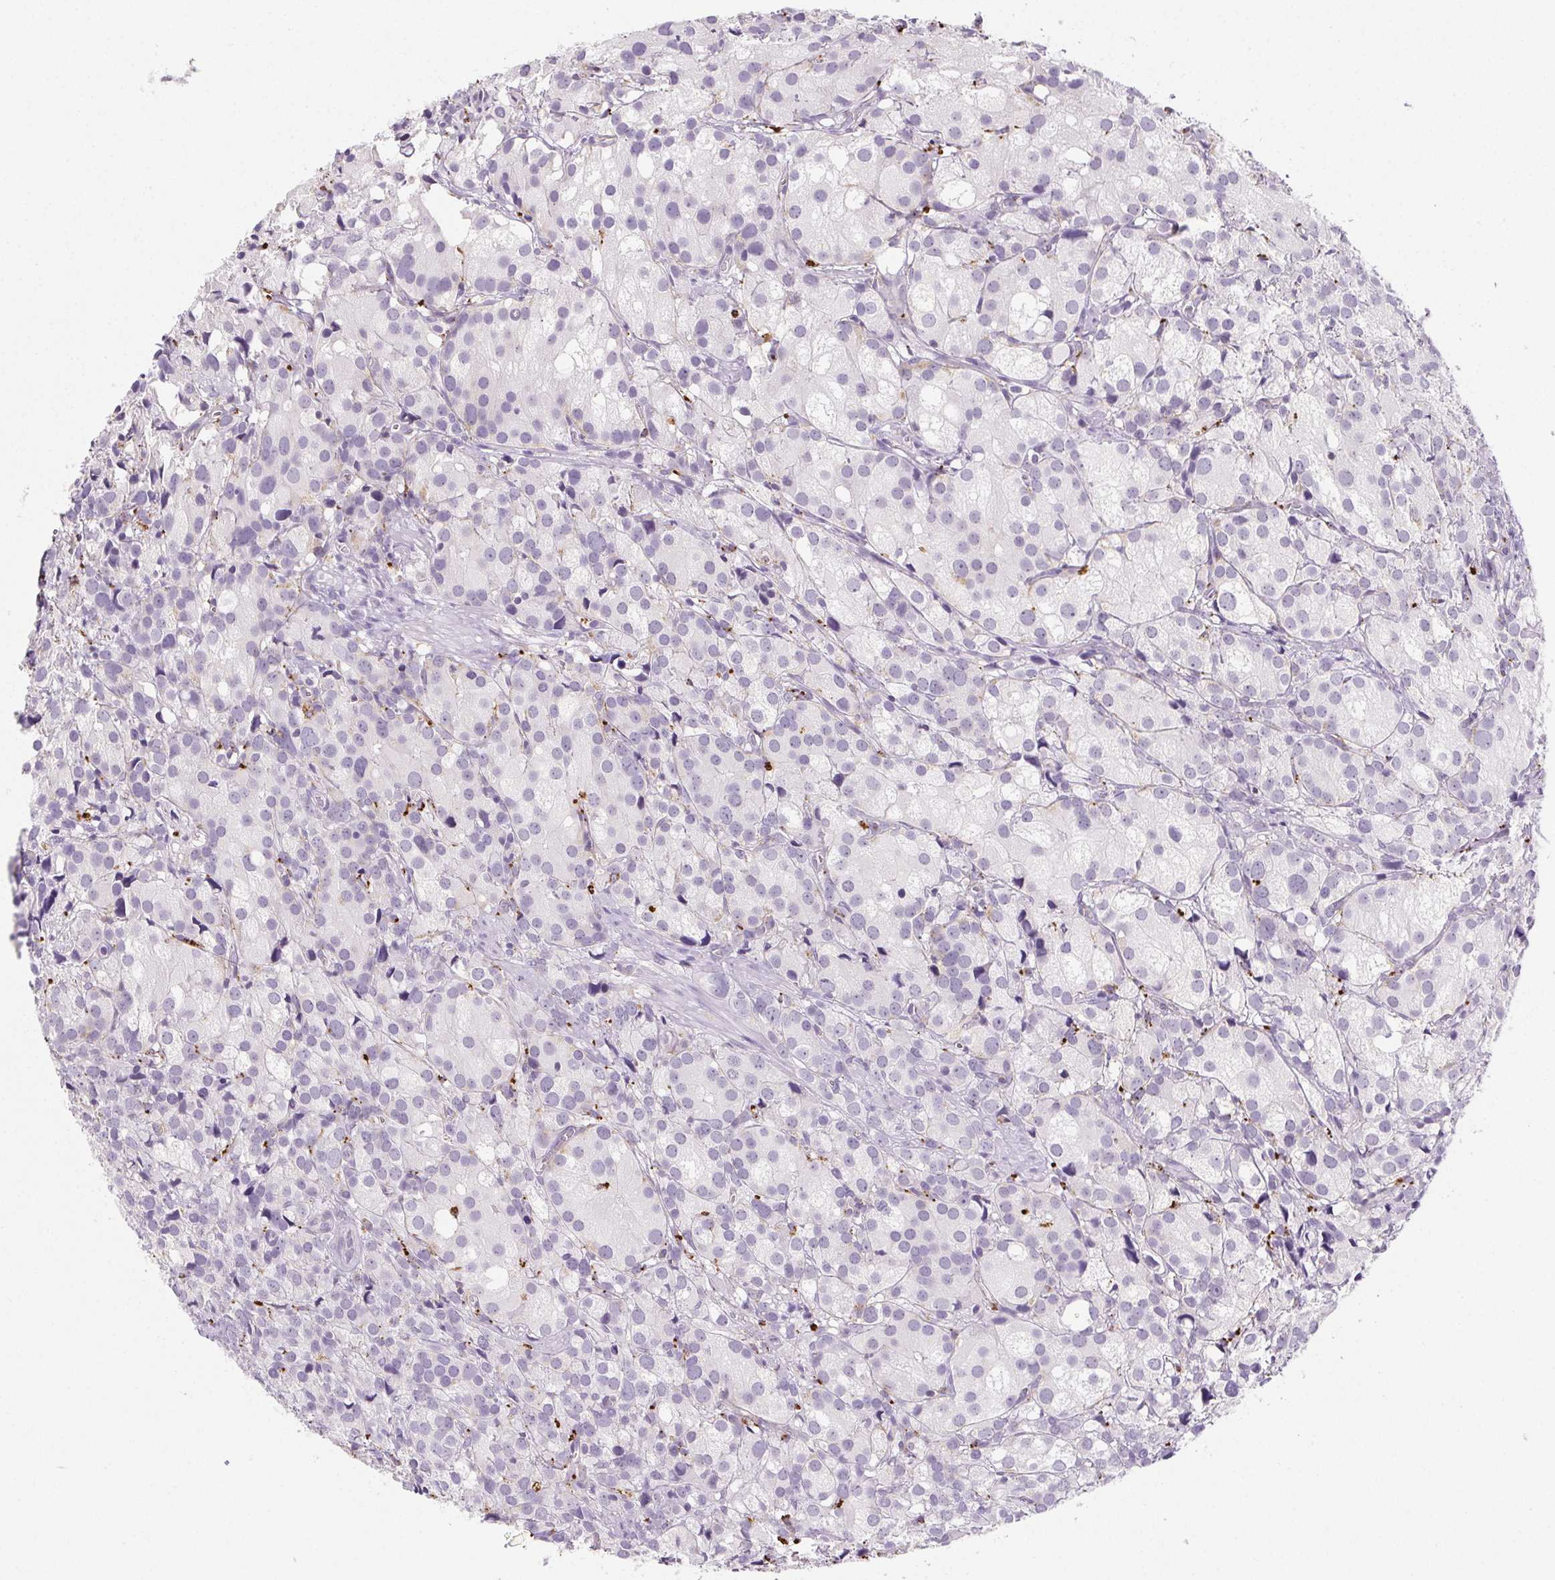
{"staining": {"intensity": "negative", "quantity": "none", "location": "none"}, "tissue": "prostate cancer", "cell_type": "Tumor cells", "image_type": "cancer", "snomed": [{"axis": "morphology", "description": "Adenocarcinoma, High grade"}, {"axis": "topography", "description": "Prostate"}], "caption": "This is an immunohistochemistry micrograph of prostate cancer (adenocarcinoma (high-grade)). There is no positivity in tumor cells.", "gene": "LIPA", "patient": {"sex": "male", "age": 86}}